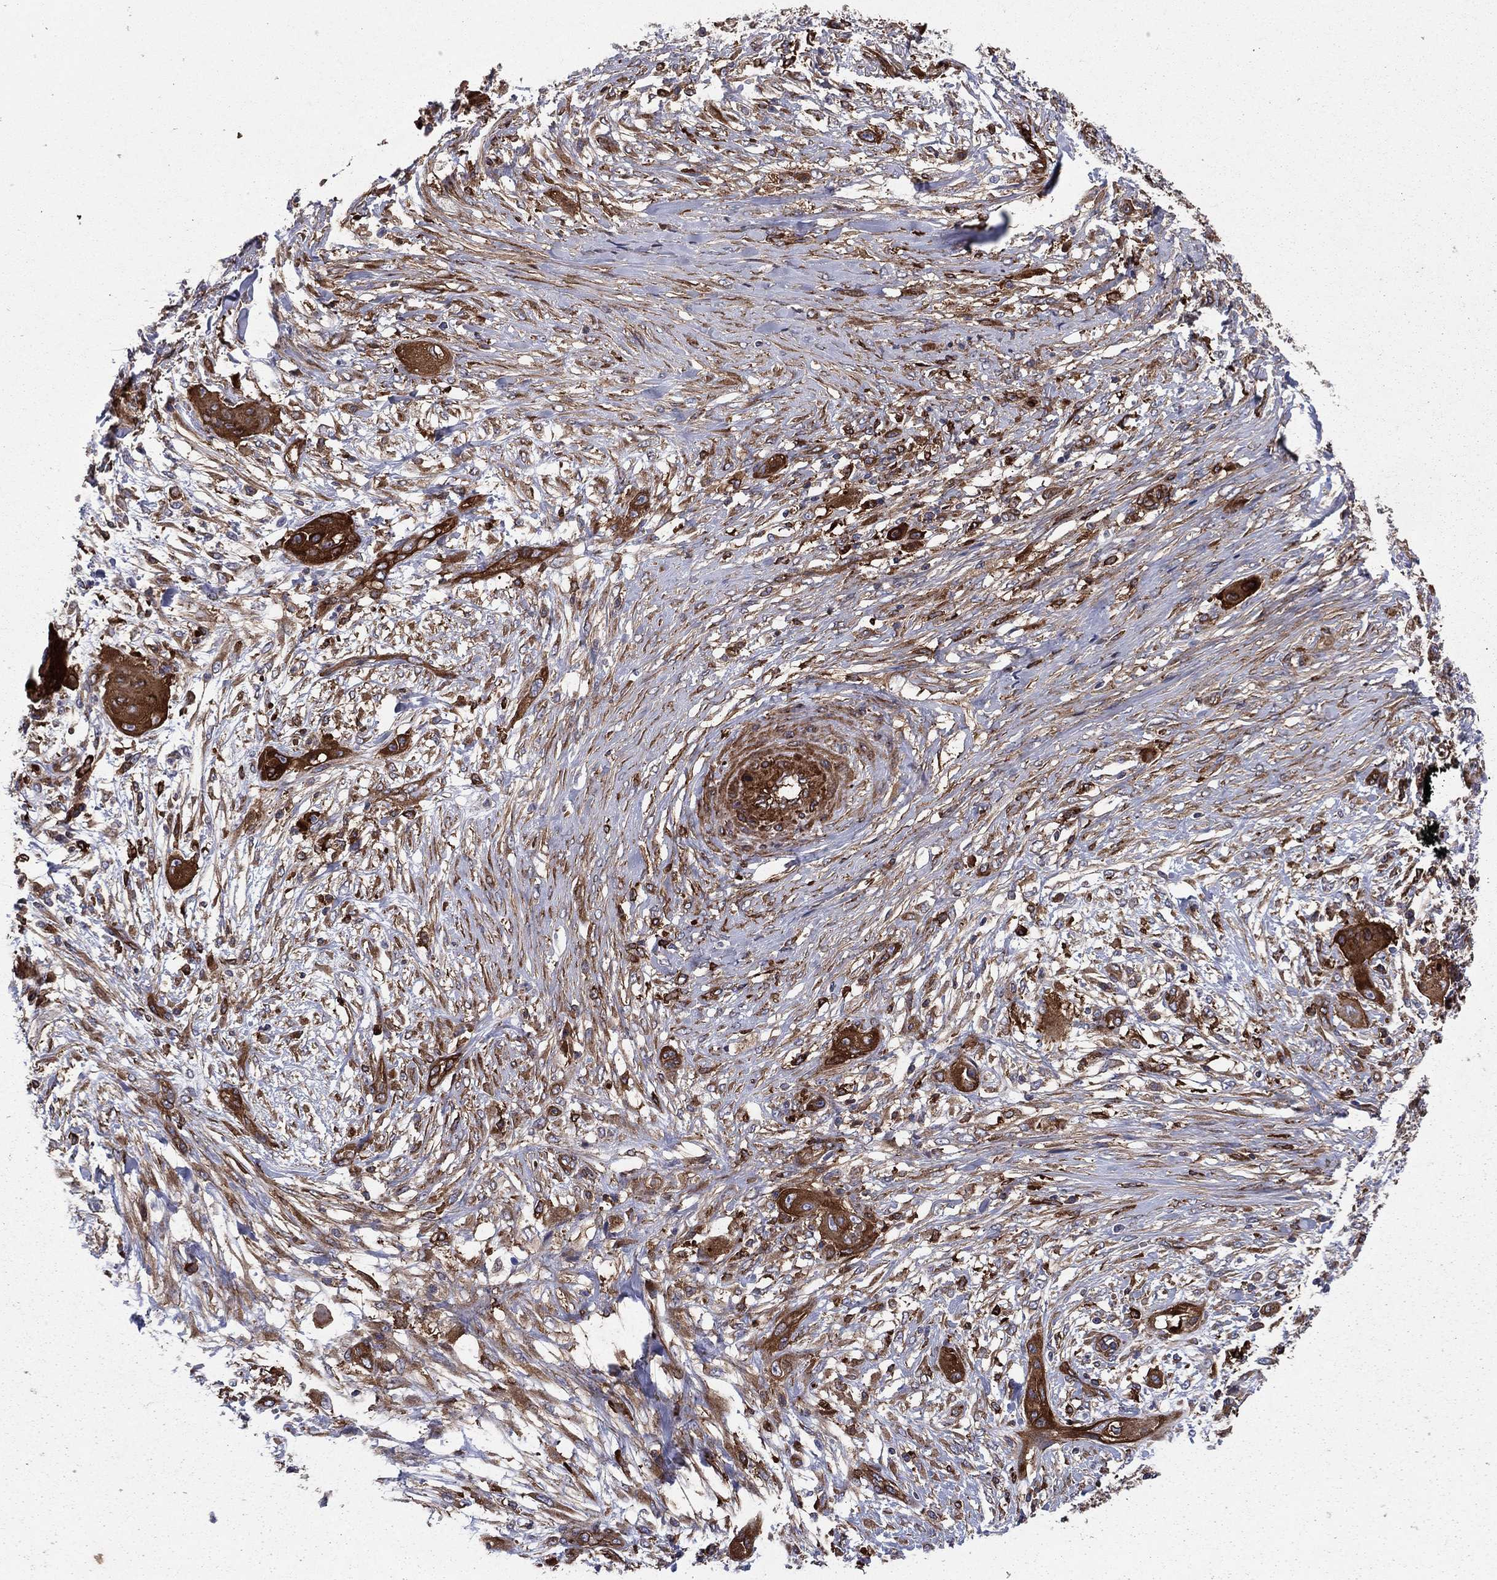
{"staining": {"intensity": "strong", "quantity": ">75%", "location": "cytoplasmic/membranous"}, "tissue": "skin cancer", "cell_type": "Tumor cells", "image_type": "cancer", "snomed": [{"axis": "morphology", "description": "Squamous cell carcinoma, NOS"}, {"axis": "topography", "description": "Skin"}], "caption": "Brown immunohistochemical staining in human squamous cell carcinoma (skin) reveals strong cytoplasmic/membranous staining in about >75% of tumor cells. (DAB IHC with brightfield microscopy, high magnification).", "gene": "EHBP1L1", "patient": {"sex": "male", "age": 62}}